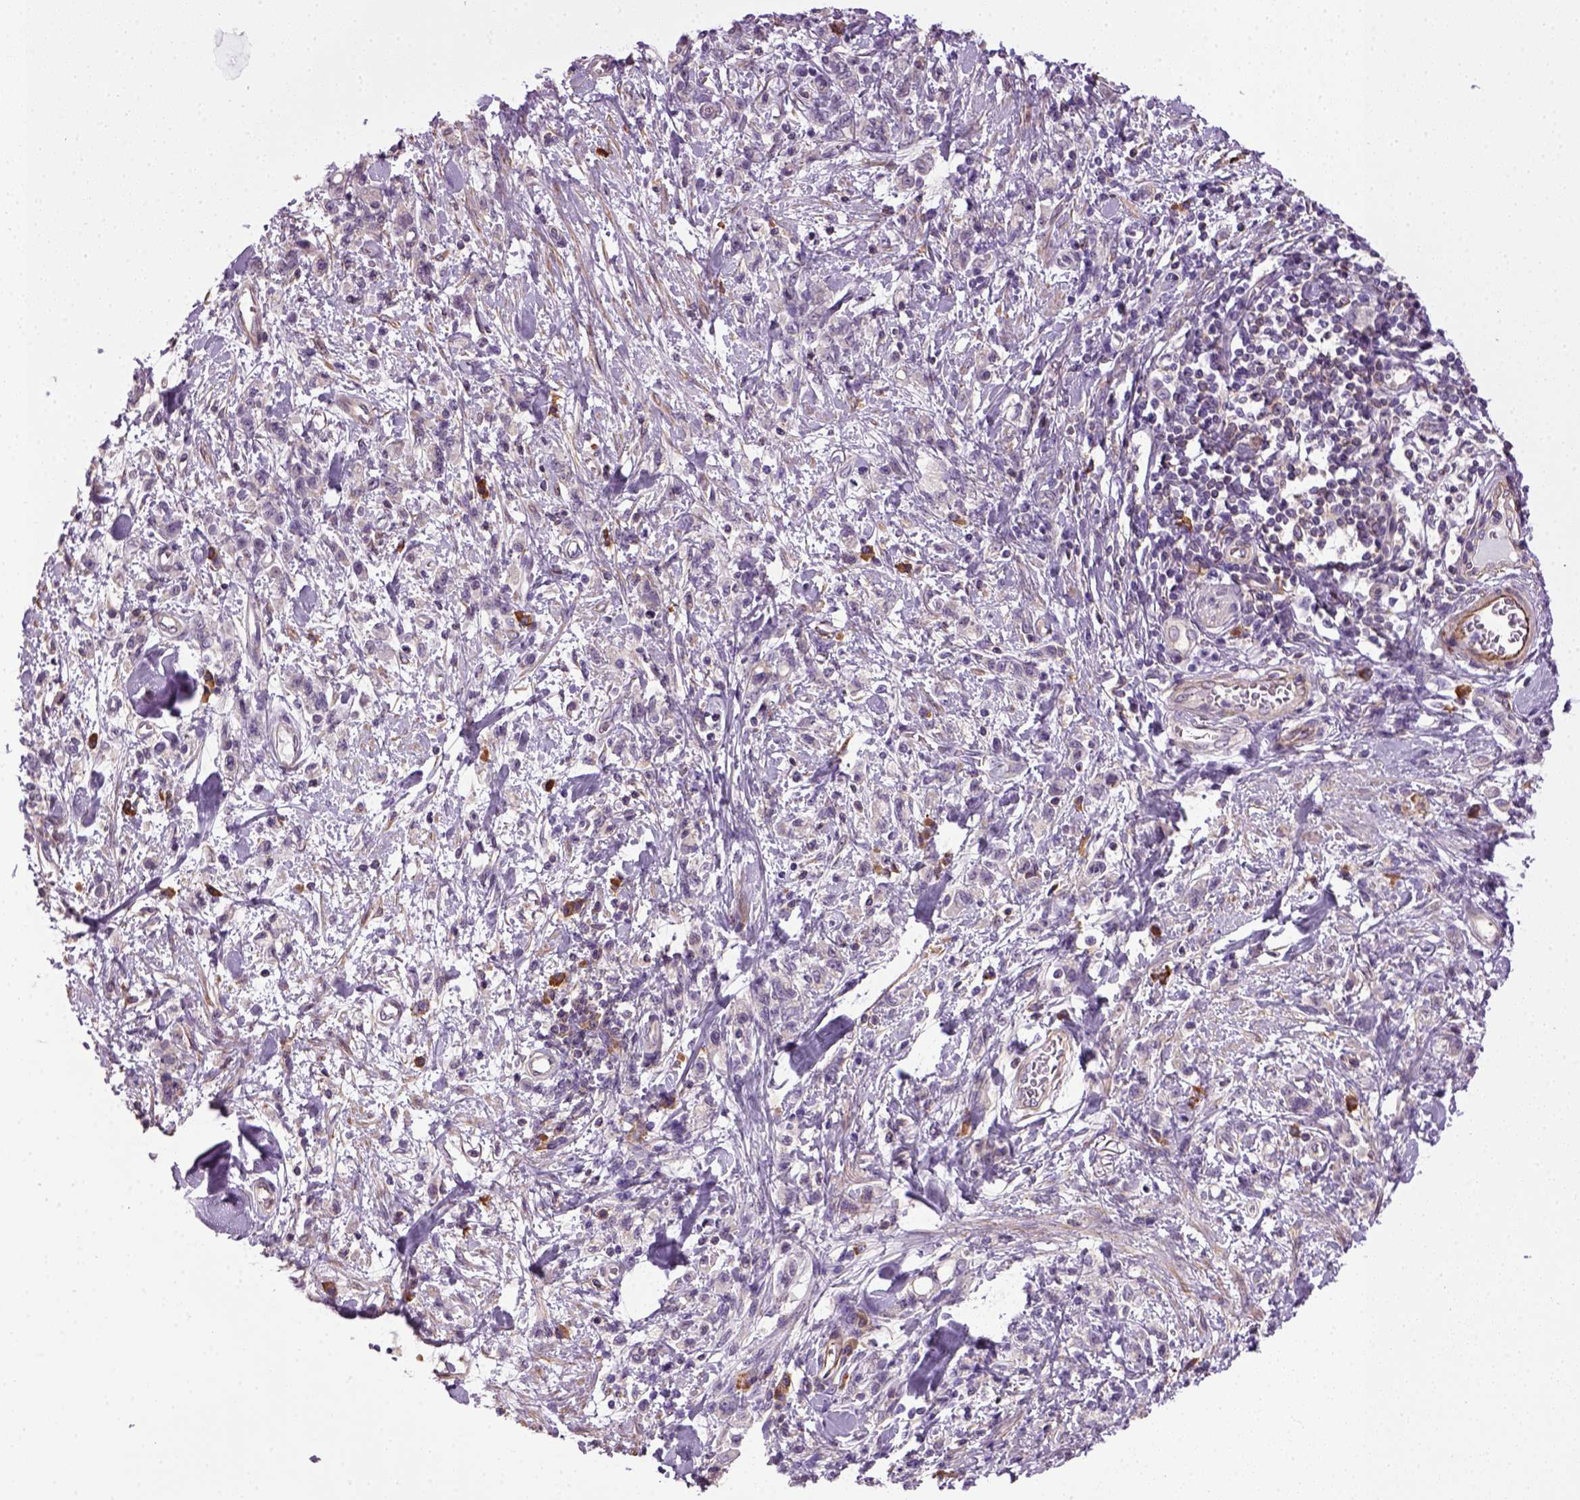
{"staining": {"intensity": "negative", "quantity": "none", "location": "none"}, "tissue": "stomach cancer", "cell_type": "Tumor cells", "image_type": "cancer", "snomed": [{"axis": "morphology", "description": "Adenocarcinoma, NOS"}, {"axis": "topography", "description": "Stomach"}], "caption": "Immunohistochemistry (IHC) of stomach adenocarcinoma exhibits no positivity in tumor cells.", "gene": "TPRG1", "patient": {"sex": "male", "age": 77}}